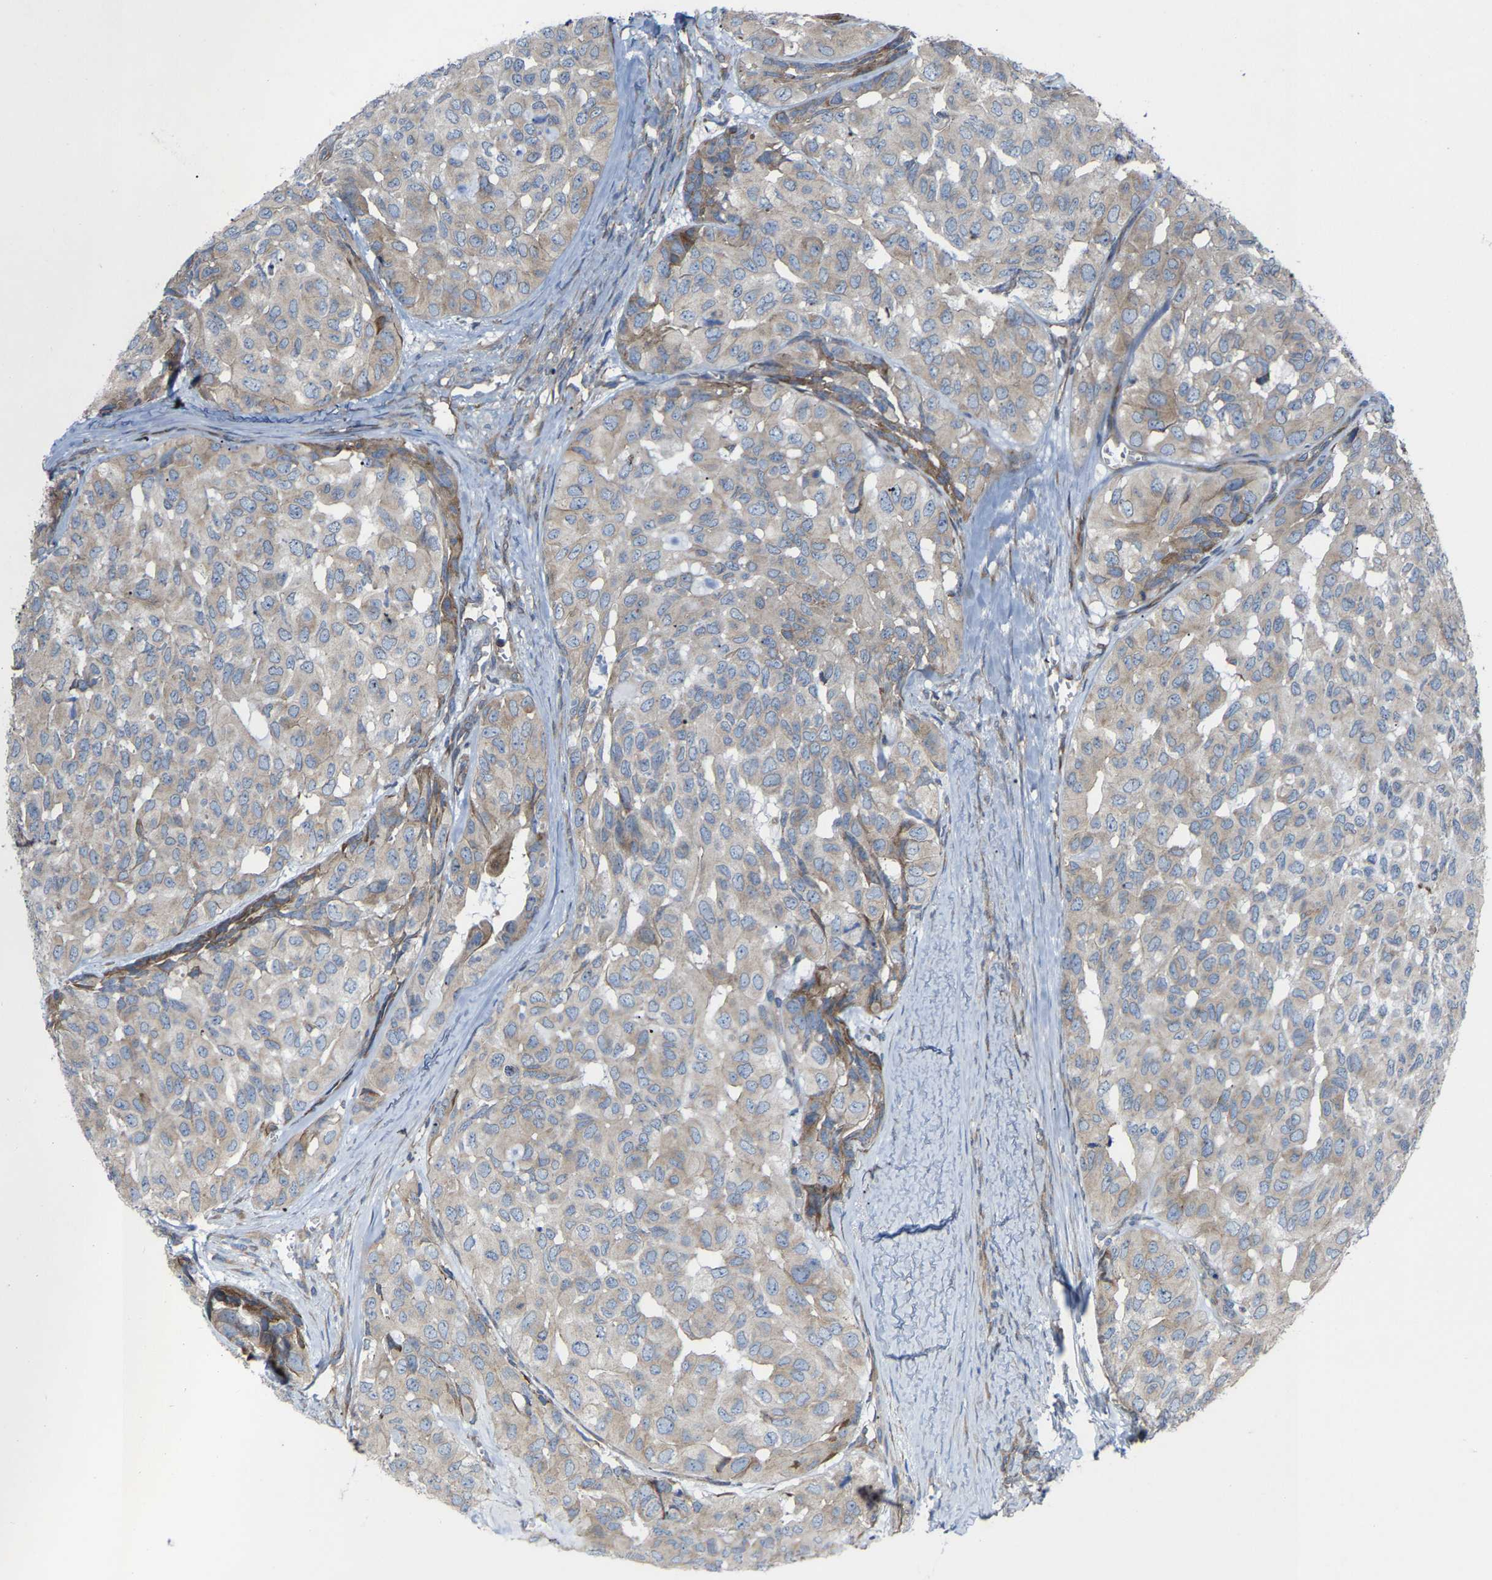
{"staining": {"intensity": "negative", "quantity": "none", "location": "none"}, "tissue": "head and neck cancer", "cell_type": "Tumor cells", "image_type": "cancer", "snomed": [{"axis": "morphology", "description": "Adenocarcinoma, NOS"}, {"axis": "topography", "description": "Salivary gland, NOS"}, {"axis": "topography", "description": "Head-Neck"}], "caption": "Immunohistochemical staining of human head and neck cancer (adenocarcinoma) demonstrates no significant staining in tumor cells.", "gene": "TOR1B", "patient": {"sex": "female", "age": 76}}